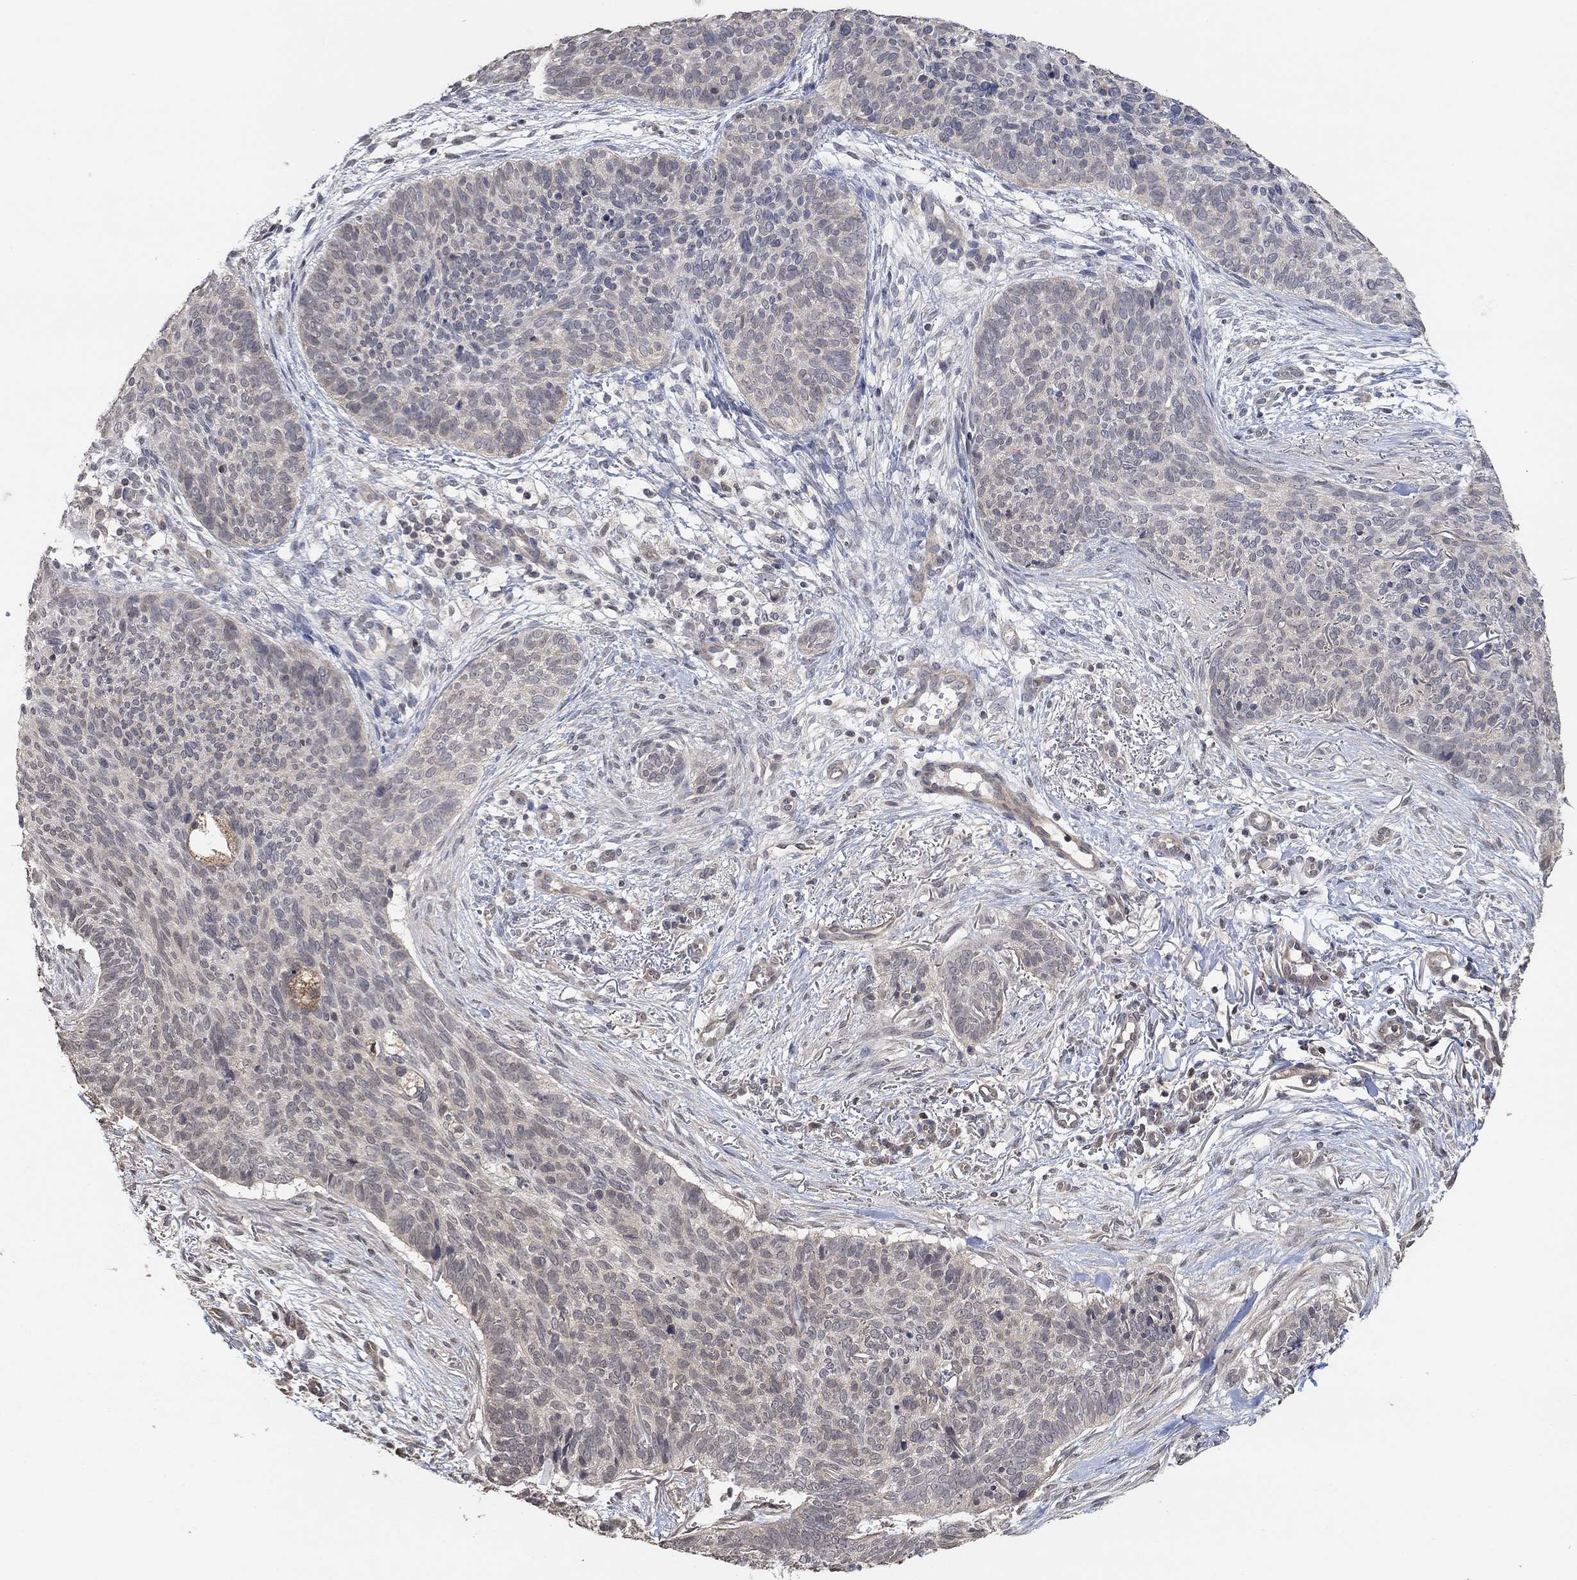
{"staining": {"intensity": "negative", "quantity": "none", "location": "none"}, "tissue": "skin cancer", "cell_type": "Tumor cells", "image_type": "cancer", "snomed": [{"axis": "morphology", "description": "Basal cell carcinoma"}, {"axis": "topography", "description": "Skin"}], "caption": "High magnification brightfield microscopy of skin cancer stained with DAB (3,3'-diaminobenzidine) (brown) and counterstained with hematoxylin (blue): tumor cells show no significant positivity.", "gene": "UNC5B", "patient": {"sex": "male", "age": 64}}